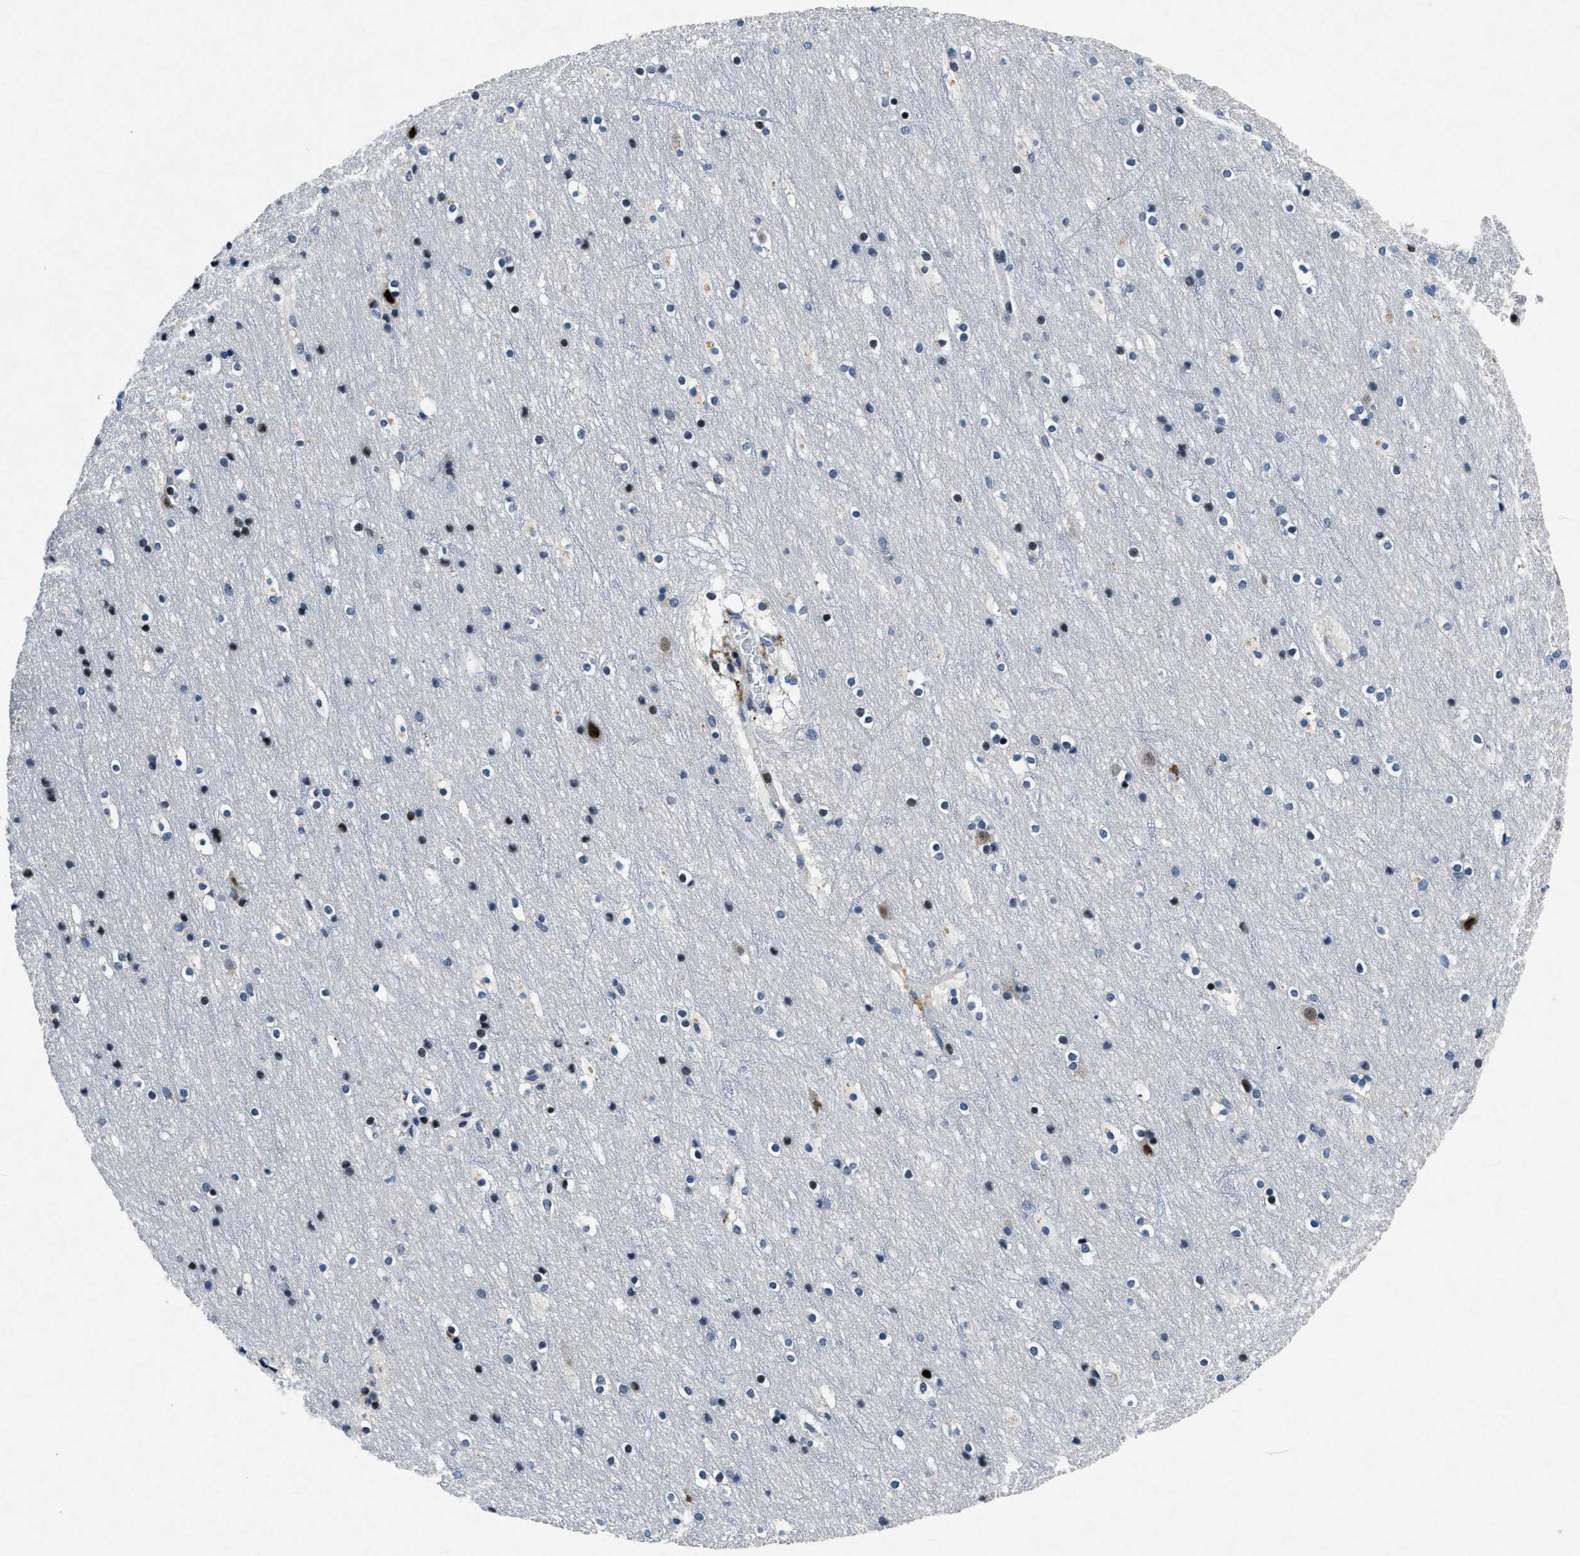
{"staining": {"intensity": "negative", "quantity": "none", "location": "none"}, "tissue": "cerebral cortex", "cell_type": "Endothelial cells", "image_type": "normal", "snomed": [{"axis": "morphology", "description": "Normal tissue, NOS"}, {"axis": "topography", "description": "Cerebral cortex"}], "caption": "The histopathology image shows no significant expression in endothelial cells of cerebral cortex. Nuclei are stained in blue.", "gene": "PHLDA1", "patient": {"sex": "male", "age": 45}}